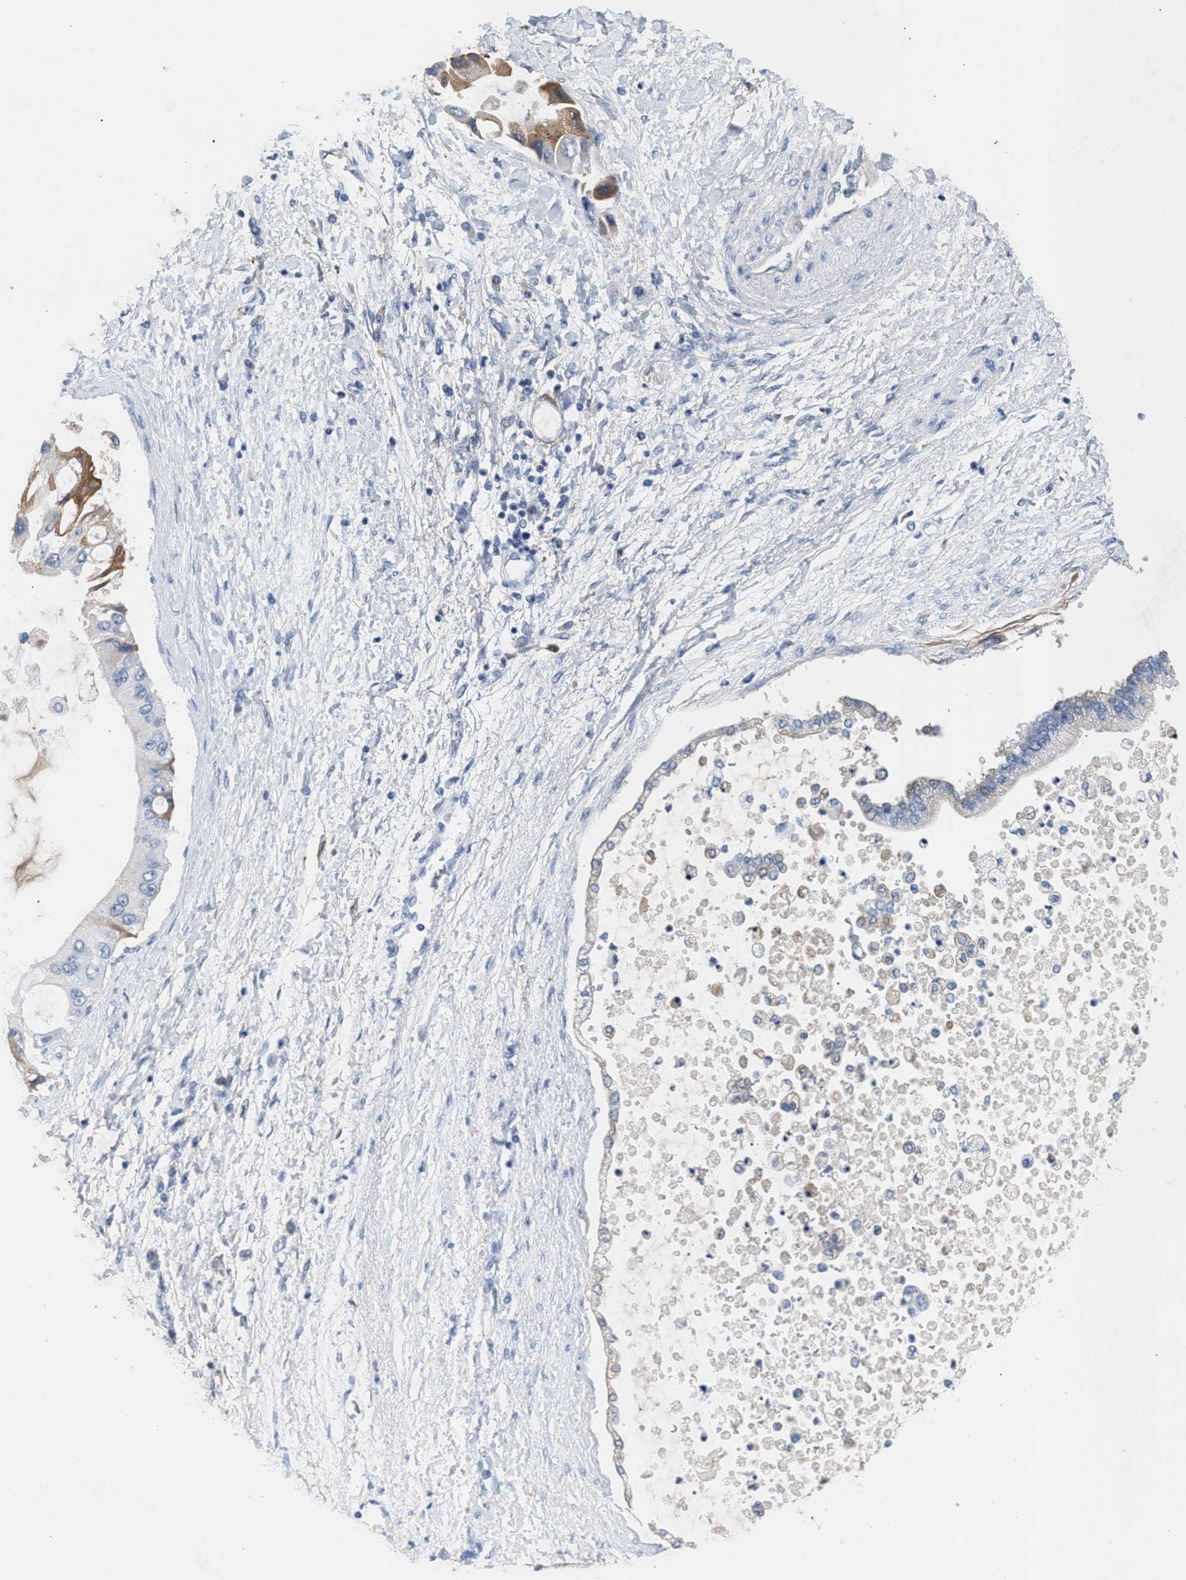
{"staining": {"intensity": "moderate", "quantity": "25%-75%", "location": "cytoplasmic/membranous"}, "tissue": "liver cancer", "cell_type": "Tumor cells", "image_type": "cancer", "snomed": [{"axis": "morphology", "description": "Cholangiocarcinoma"}, {"axis": "topography", "description": "Liver"}], "caption": "Immunohistochemistry of human liver cancer reveals medium levels of moderate cytoplasmic/membranous expression in about 25%-75% of tumor cells.", "gene": "APOH", "patient": {"sex": "male", "age": 50}}